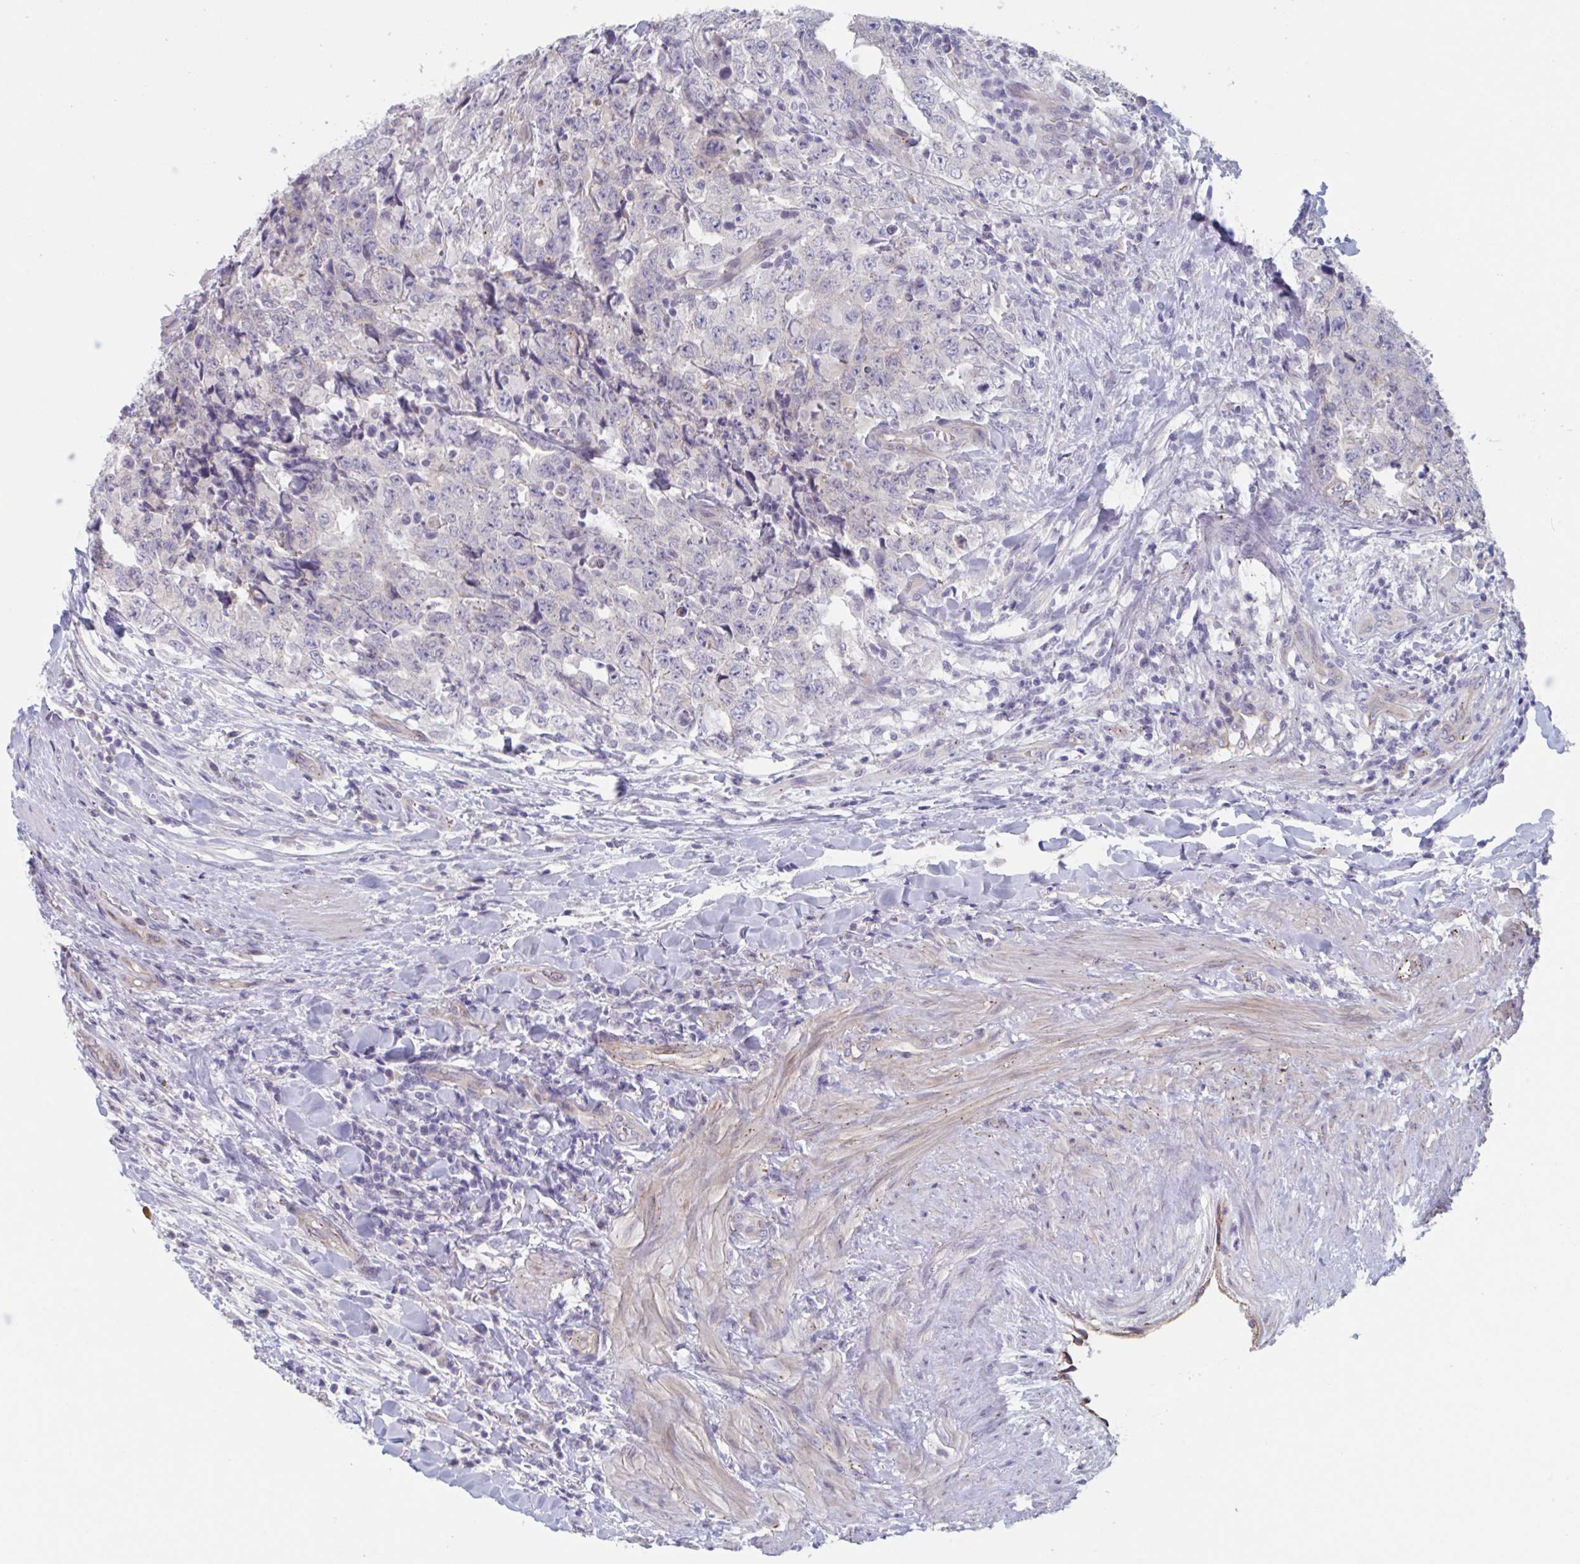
{"staining": {"intensity": "negative", "quantity": "none", "location": "none"}, "tissue": "testis cancer", "cell_type": "Tumor cells", "image_type": "cancer", "snomed": [{"axis": "morphology", "description": "Carcinoma, Embryonal, NOS"}, {"axis": "topography", "description": "Testis"}], "caption": "Testis cancer was stained to show a protein in brown. There is no significant positivity in tumor cells. The staining was performed using DAB (3,3'-diaminobenzidine) to visualize the protein expression in brown, while the nuclei were stained in blue with hematoxylin (Magnification: 20x).", "gene": "TNFSF10", "patient": {"sex": "male", "age": 24}}